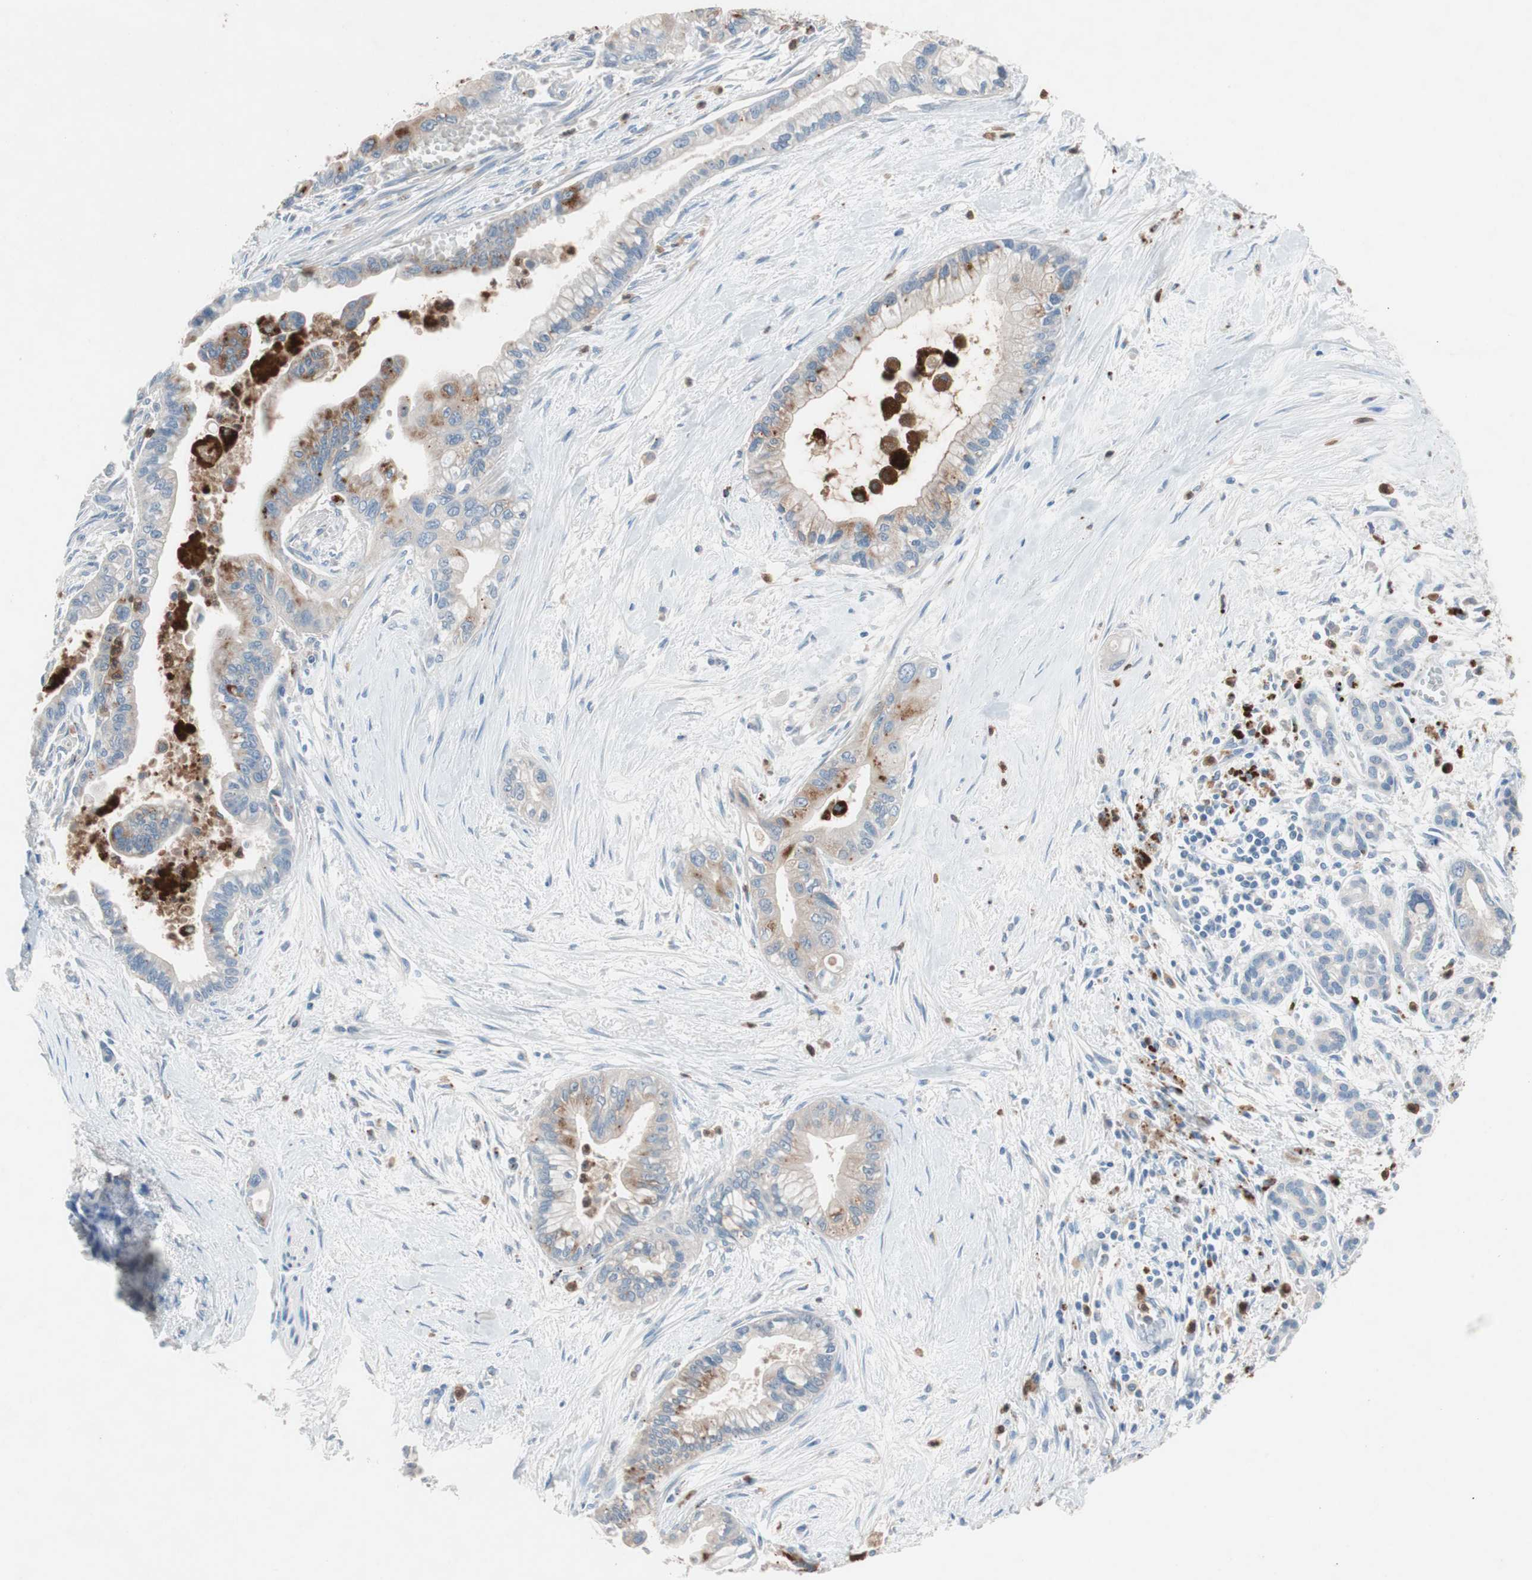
{"staining": {"intensity": "weak", "quantity": "25%-75%", "location": "cytoplasmic/membranous"}, "tissue": "pancreatic cancer", "cell_type": "Tumor cells", "image_type": "cancer", "snomed": [{"axis": "morphology", "description": "Adenocarcinoma, NOS"}, {"axis": "topography", "description": "Pancreas"}], "caption": "Immunohistochemical staining of pancreatic adenocarcinoma shows low levels of weak cytoplasmic/membranous protein staining in approximately 25%-75% of tumor cells. Using DAB (3,3'-diaminobenzidine) (brown) and hematoxylin (blue) stains, captured at high magnification using brightfield microscopy.", "gene": "CLEC4D", "patient": {"sex": "male", "age": 70}}